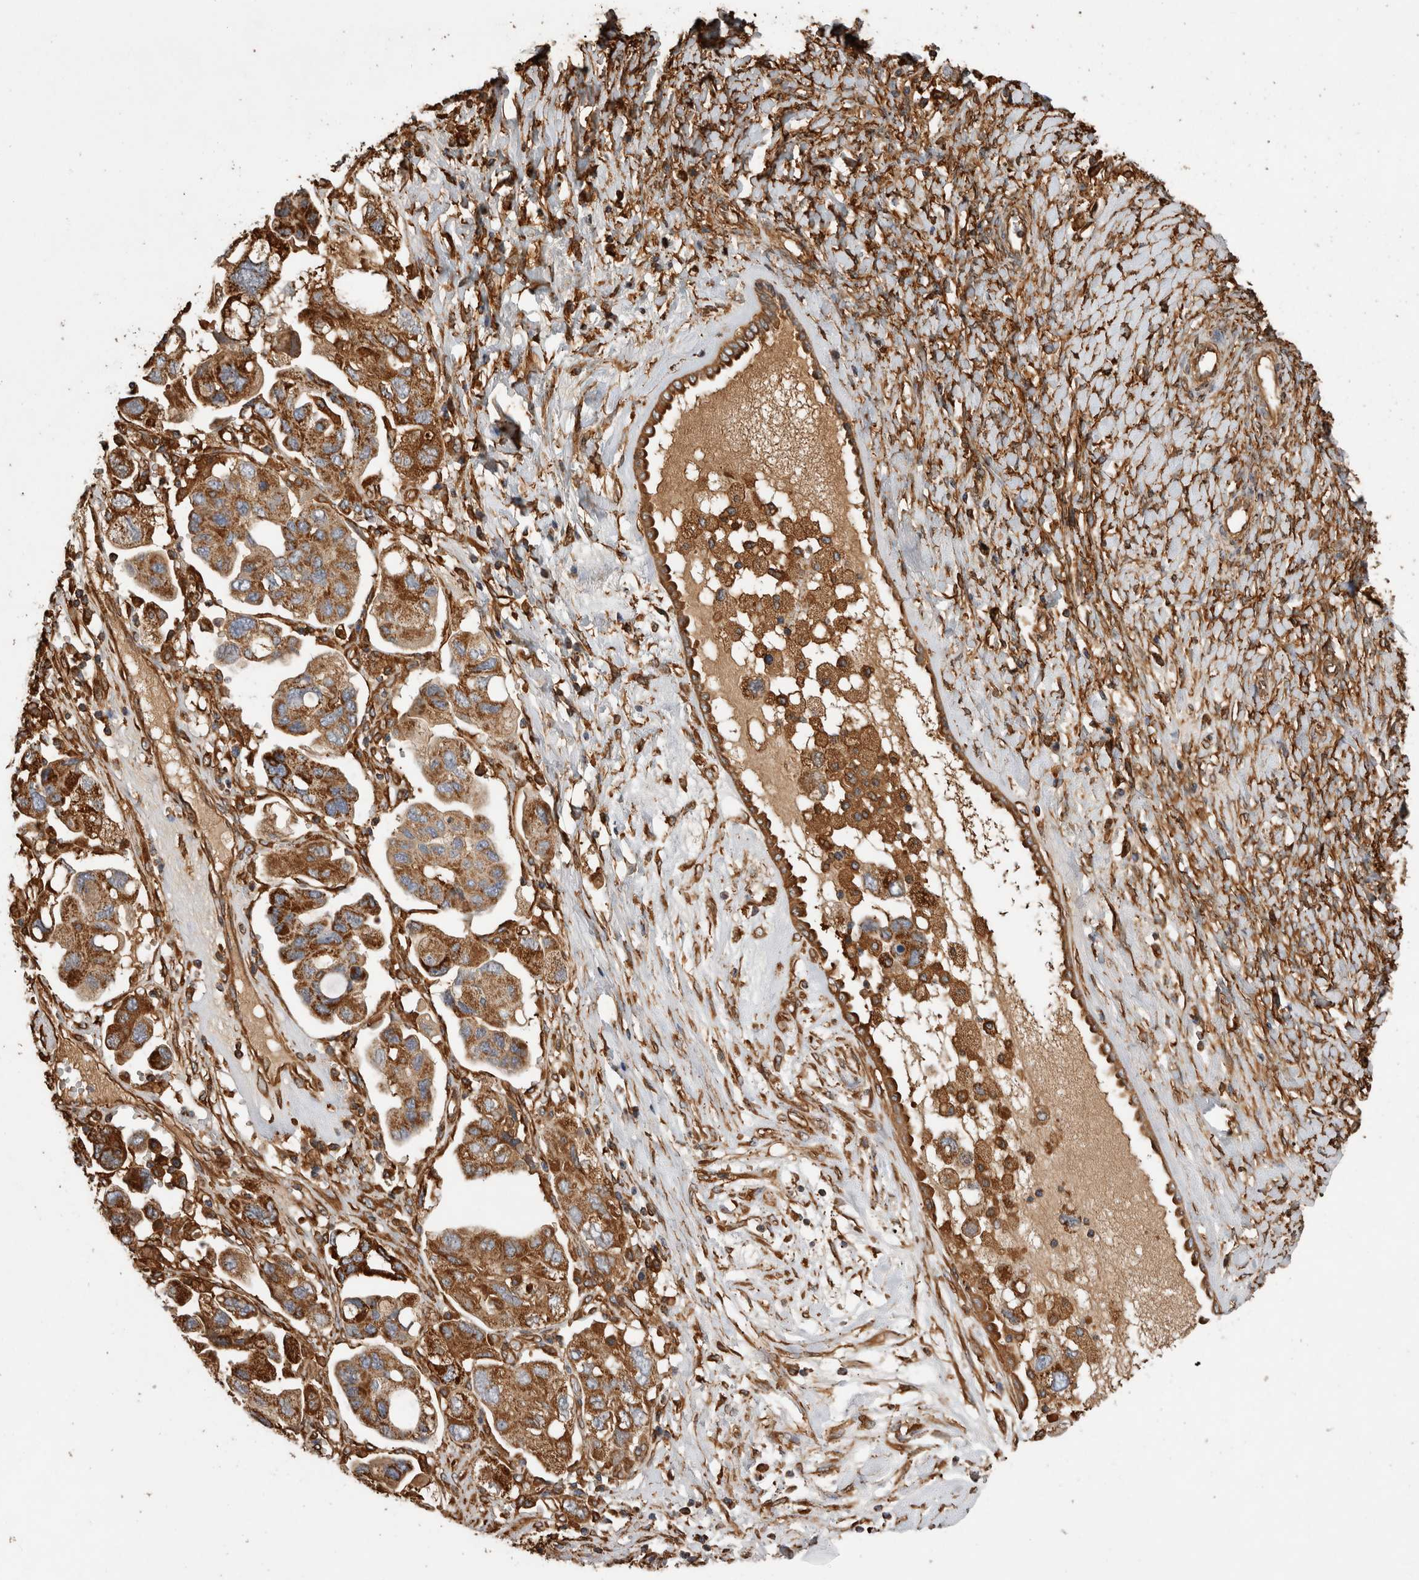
{"staining": {"intensity": "moderate", "quantity": ">75%", "location": "cytoplasmic/membranous"}, "tissue": "ovarian cancer", "cell_type": "Tumor cells", "image_type": "cancer", "snomed": [{"axis": "morphology", "description": "Carcinoma, NOS"}, {"axis": "morphology", "description": "Cystadenocarcinoma, serous, NOS"}, {"axis": "topography", "description": "Ovary"}], "caption": "The histopathology image demonstrates immunohistochemical staining of ovarian cancer. There is moderate cytoplasmic/membranous staining is appreciated in about >75% of tumor cells.", "gene": "ZNF397", "patient": {"sex": "female", "age": 69}}